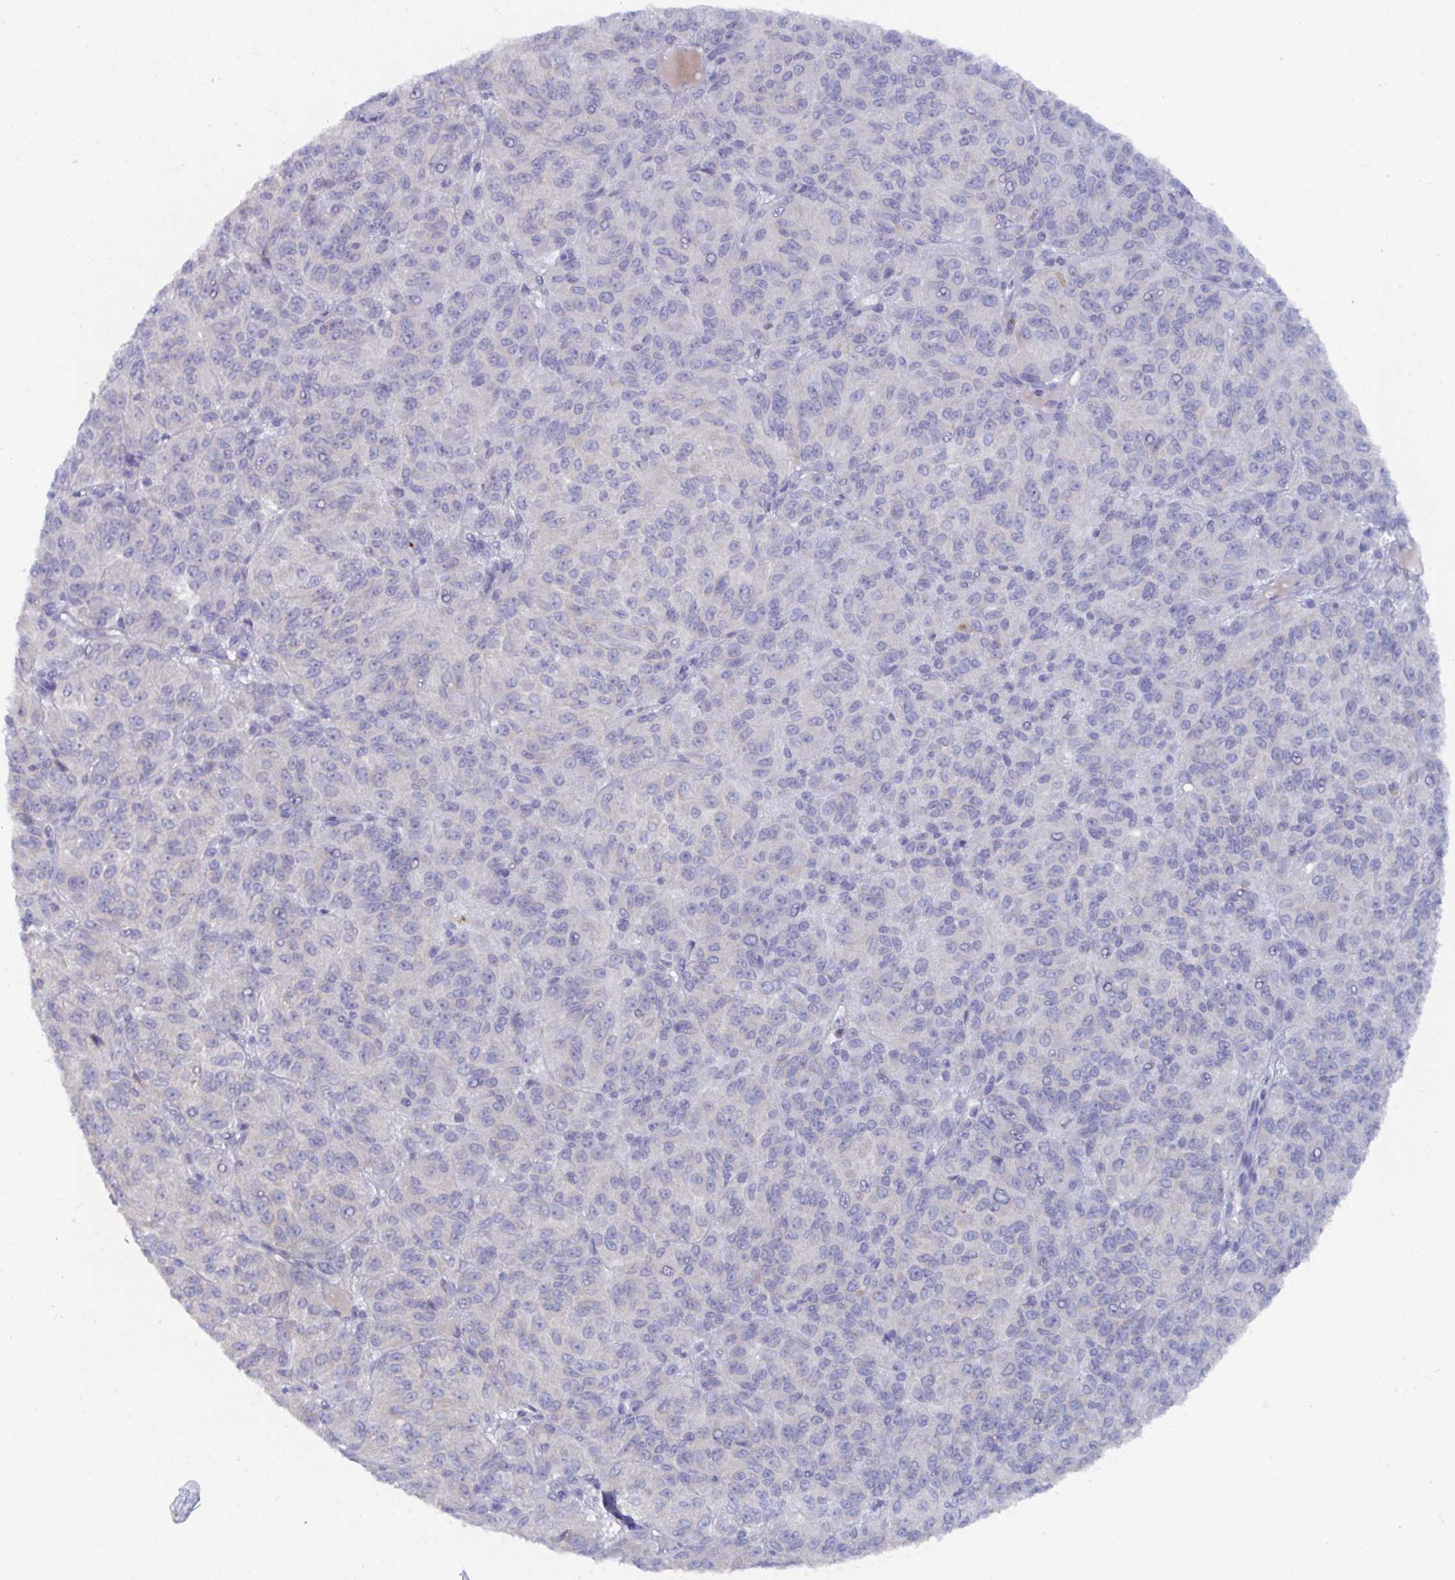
{"staining": {"intensity": "negative", "quantity": "none", "location": "none"}, "tissue": "melanoma", "cell_type": "Tumor cells", "image_type": "cancer", "snomed": [{"axis": "morphology", "description": "Malignant melanoma, Metastatic site"}, {"axis": "topography", "description": "Brain"}], "caption": "This is a photomicrograph of immunohistochemistry staining of malignant melanoma (metastatic site), which shows no staining in tumor cells.", "gene": "KCNK5", "patient": {"sex": "female", "age": 56}}